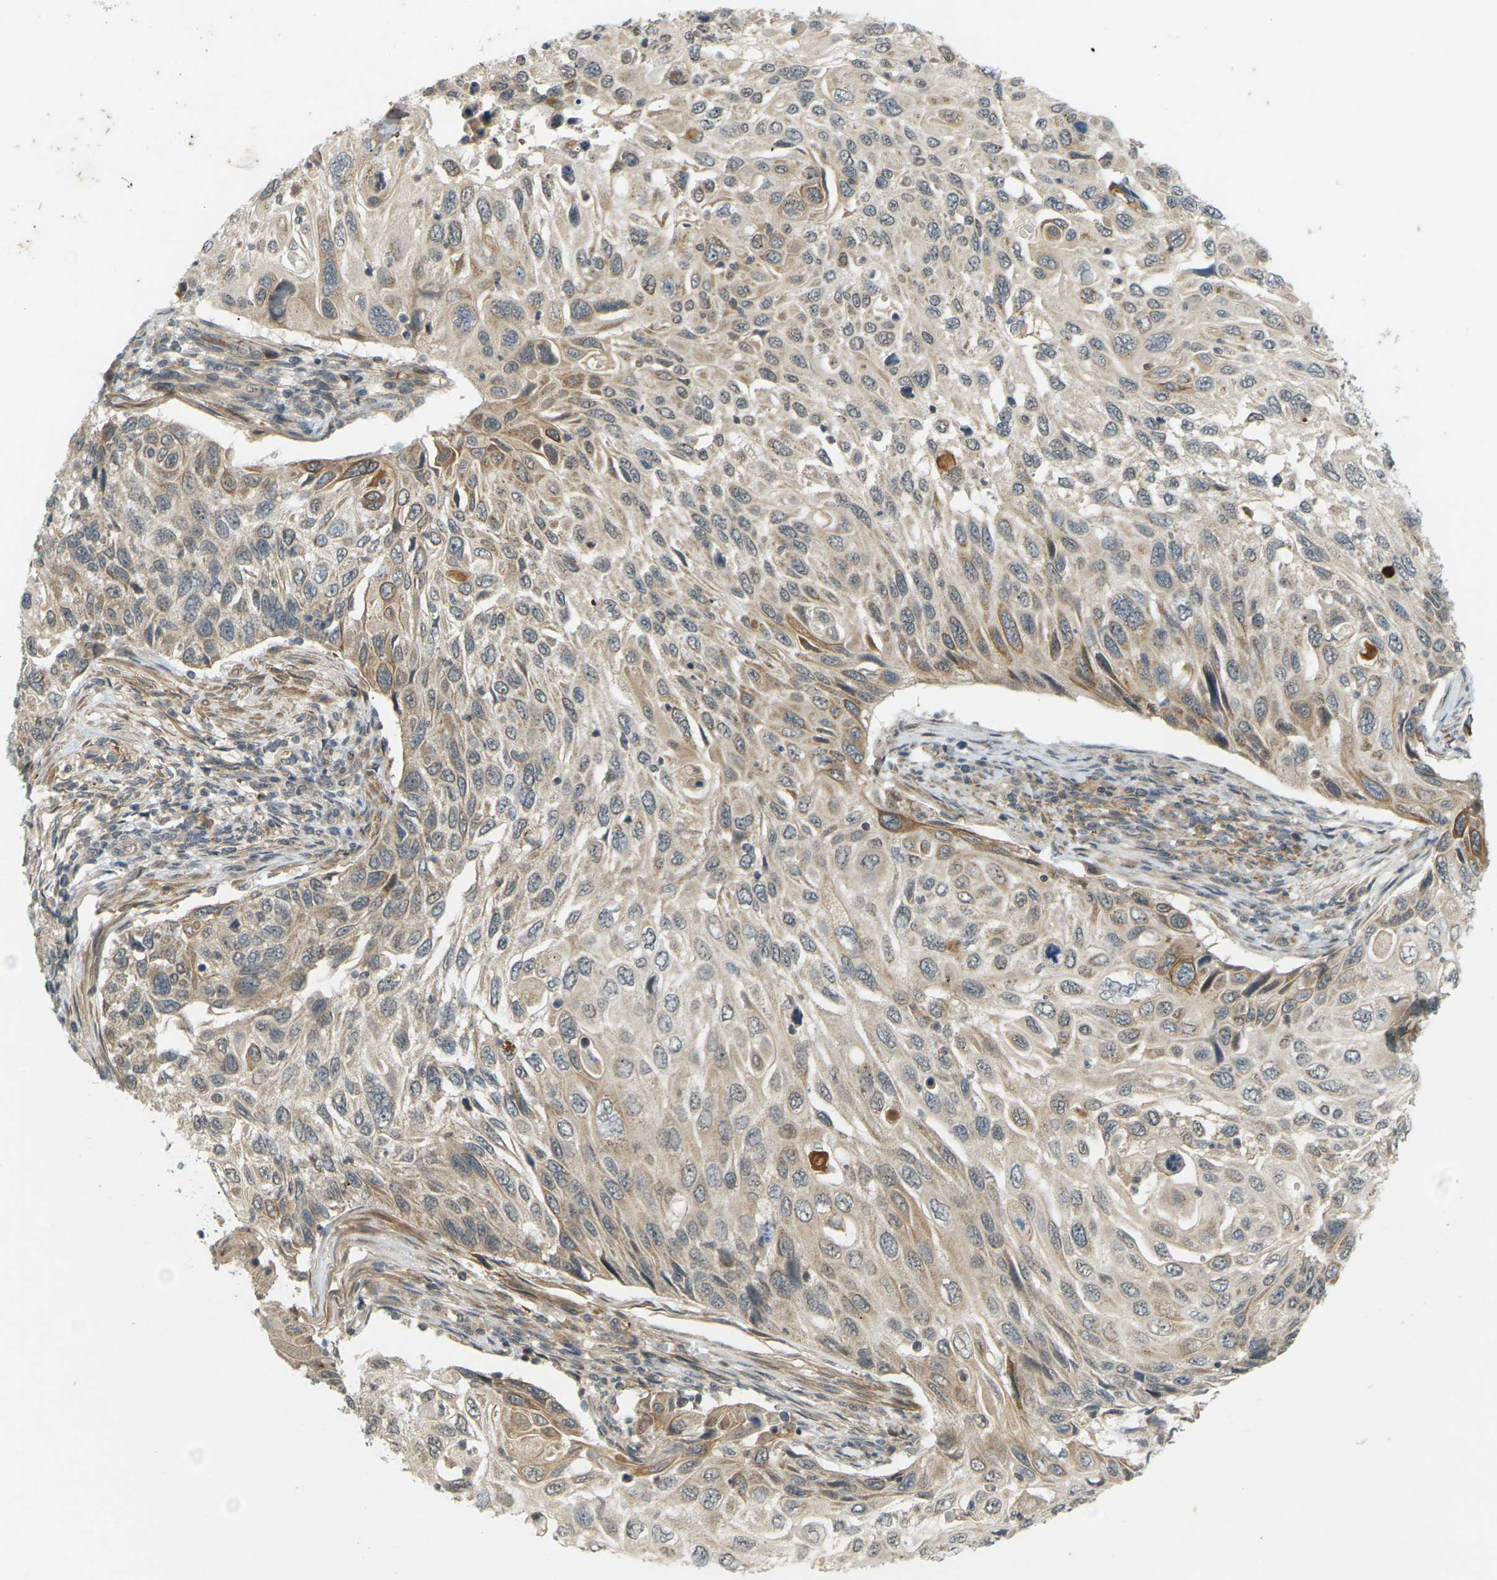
{"staining": {"intensity": "weak", "quantity": ">75%", "location": "cytoplasmic/membranous"}, "tissue": "cervical cancer", "cell_type": "Tumor cells", "image_type": "cancer", "snomed": [{"axis": "morphology", "description": "Squamous cell carcinoma, NOS"}, {"axis": "topography", "description": "Cervix"}], "caption": "Protein staining reveals weak cytoplasmic/membranous expression in approximately >75% of tumor cells in cervical cancer. (DAB (3,3'-diaminobenzidine) = brown stain, brightfield microscopy at high magnification).", "gene": "SOCS6", "patient": {"sex": "female", "age": 70}}